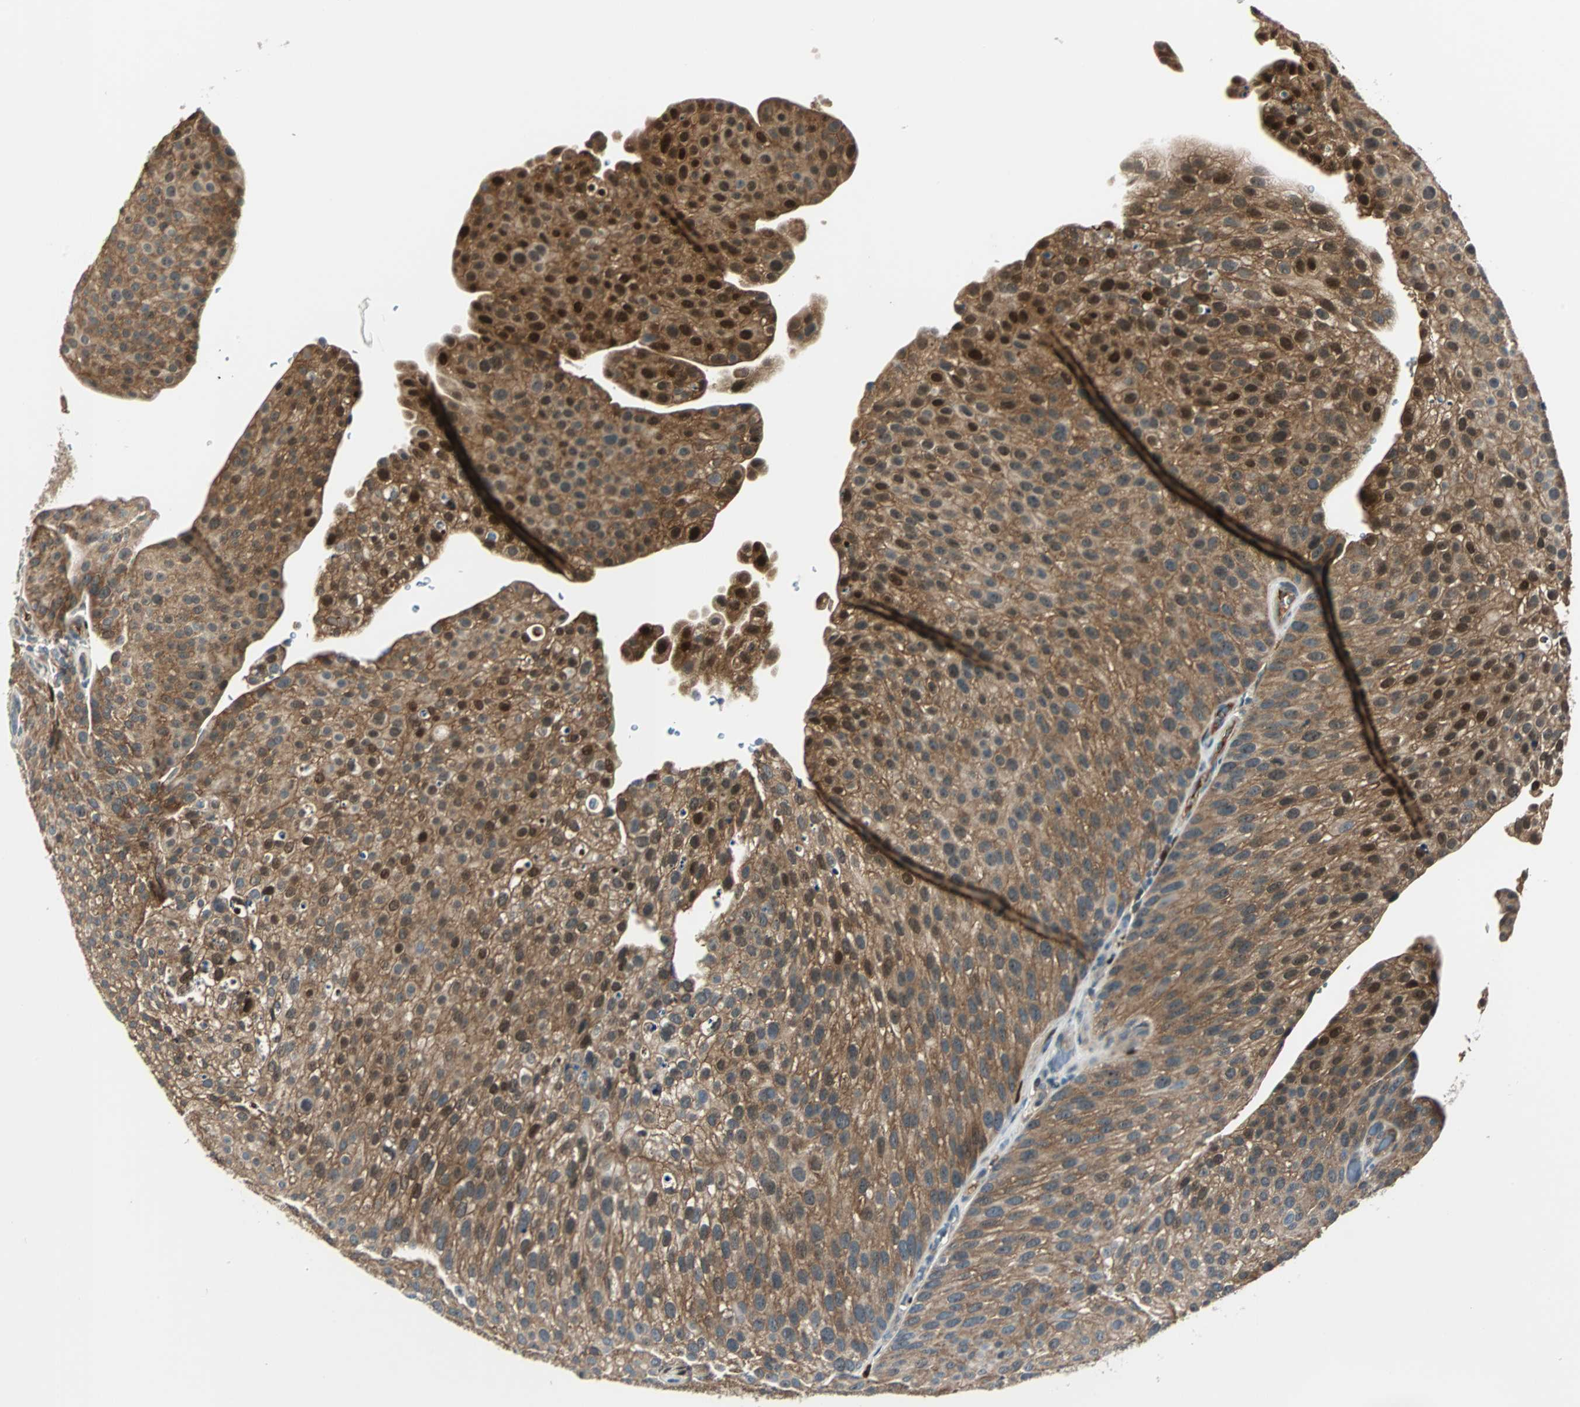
{"staining": {"intensity": "strong", "quantity": ">75%", "location": "cytoplasmic/membranous,nuclear"}, "tissue": "urothelial cancer", "cell_type": "Tumor cells", "image_type": "cancer", "snomed": [{"axis": "morphology", "description": "Urothelial carcinoma, Low grade"}, {"axis": "topography", "description": "Smooth muscle"}, {"axis": "topography", "description": "Urinary bladder"}], "caption": "Immunohistochemical staining of human urothelial cancer reveals strong cytoplasmic/membranous and nuclear protein positivity in approximately >75% of tumor cells.", "gene": "FHL2", "patient": {"sex": "male", "age": 60}}